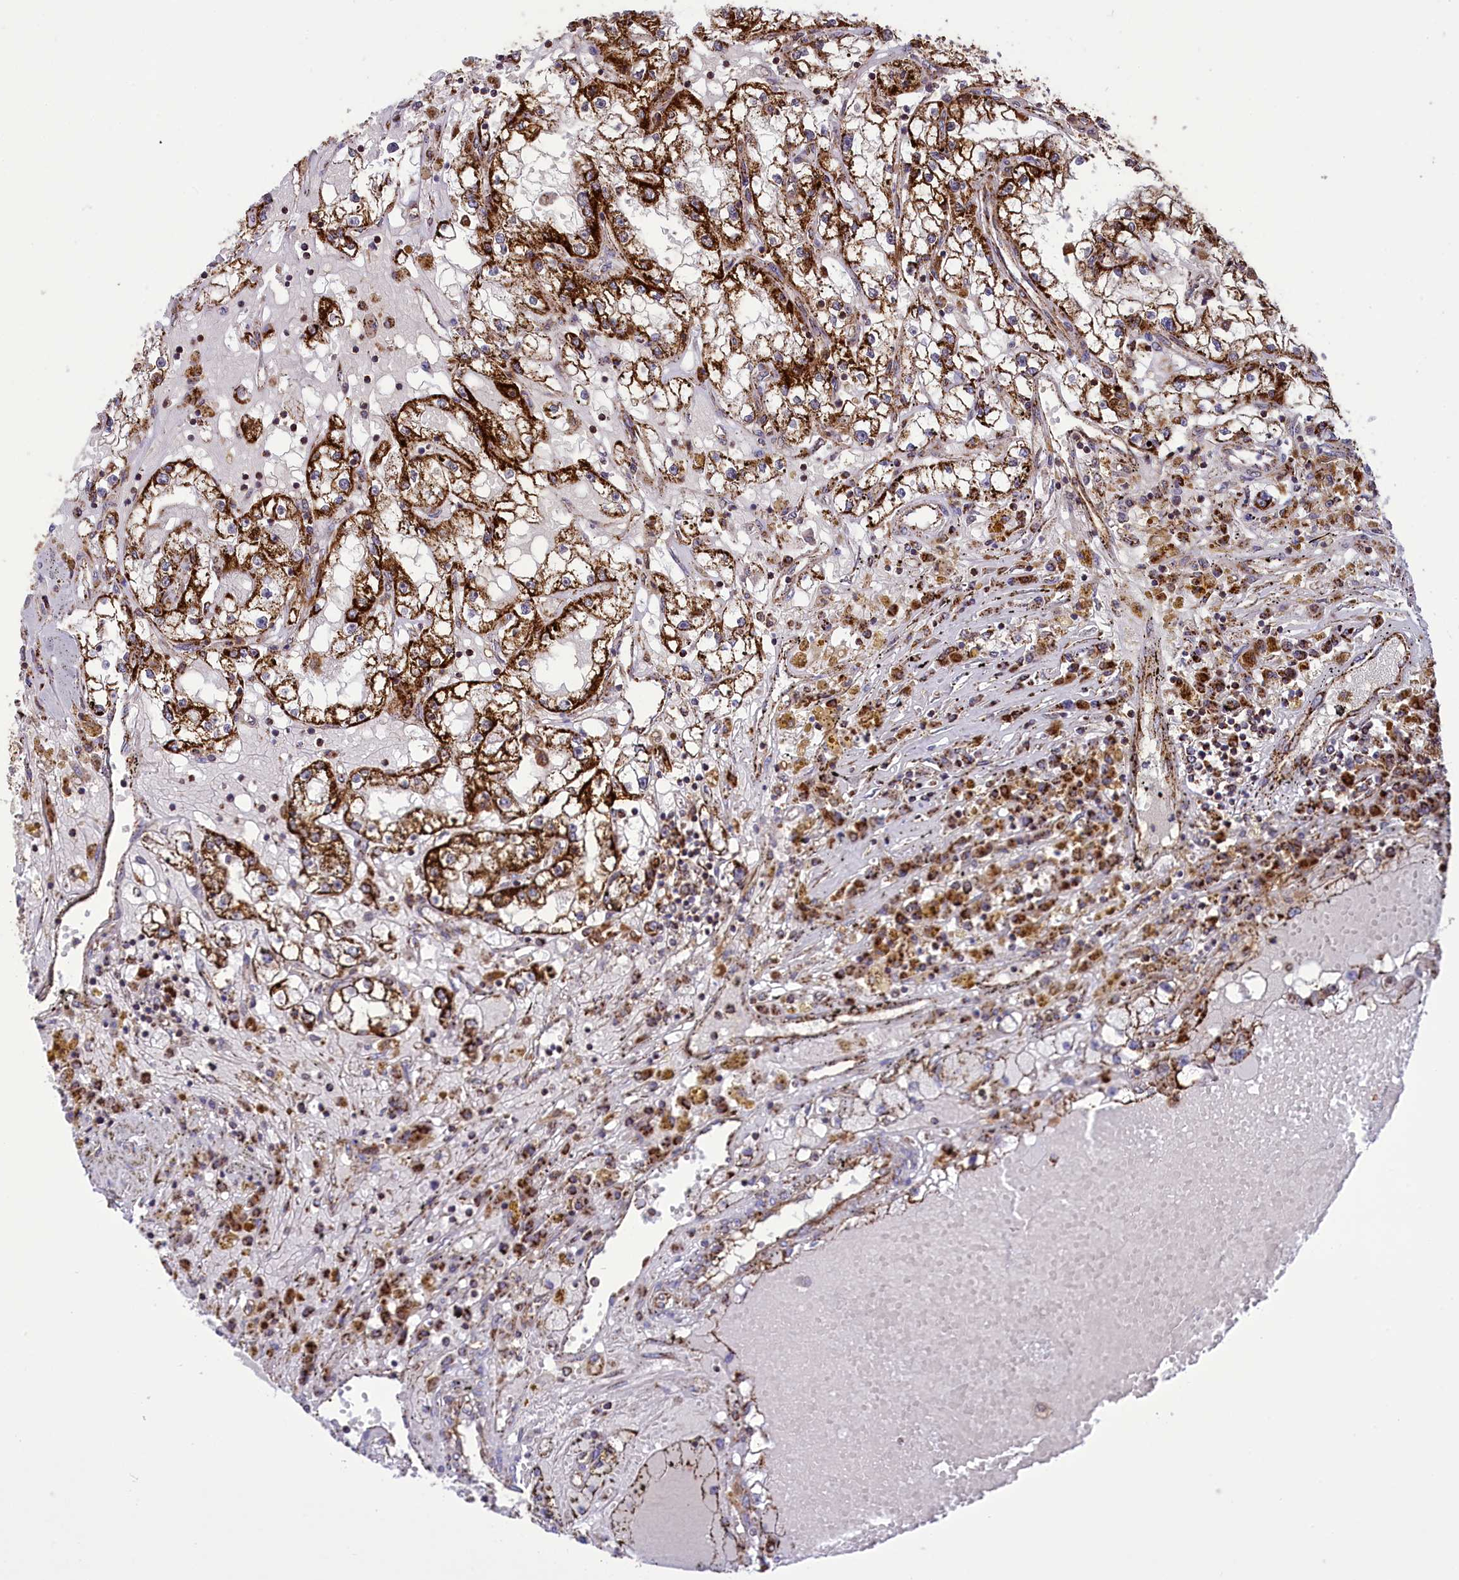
{"staining": {"intensity": "strong", "quantity": ">75%", "location": "cytoplasmic/membranous"}, "tissue": "renal cancer", "cell_type": "Tumor cells", "image_type": "cancer", "snomed": [{"axis": "morphology", "description": "Adenocarcinoma, NOS"}, {"axis": "topography", "description": "Kidney"}], "caption": "Renal cancer tissue reveals strong cytoplasmic/membranous expression in about >75% of tumor cells, visualized by immunohistochemistry.", "gene": "ISOC2", "patient": {"sex": "male", "age": 56}}